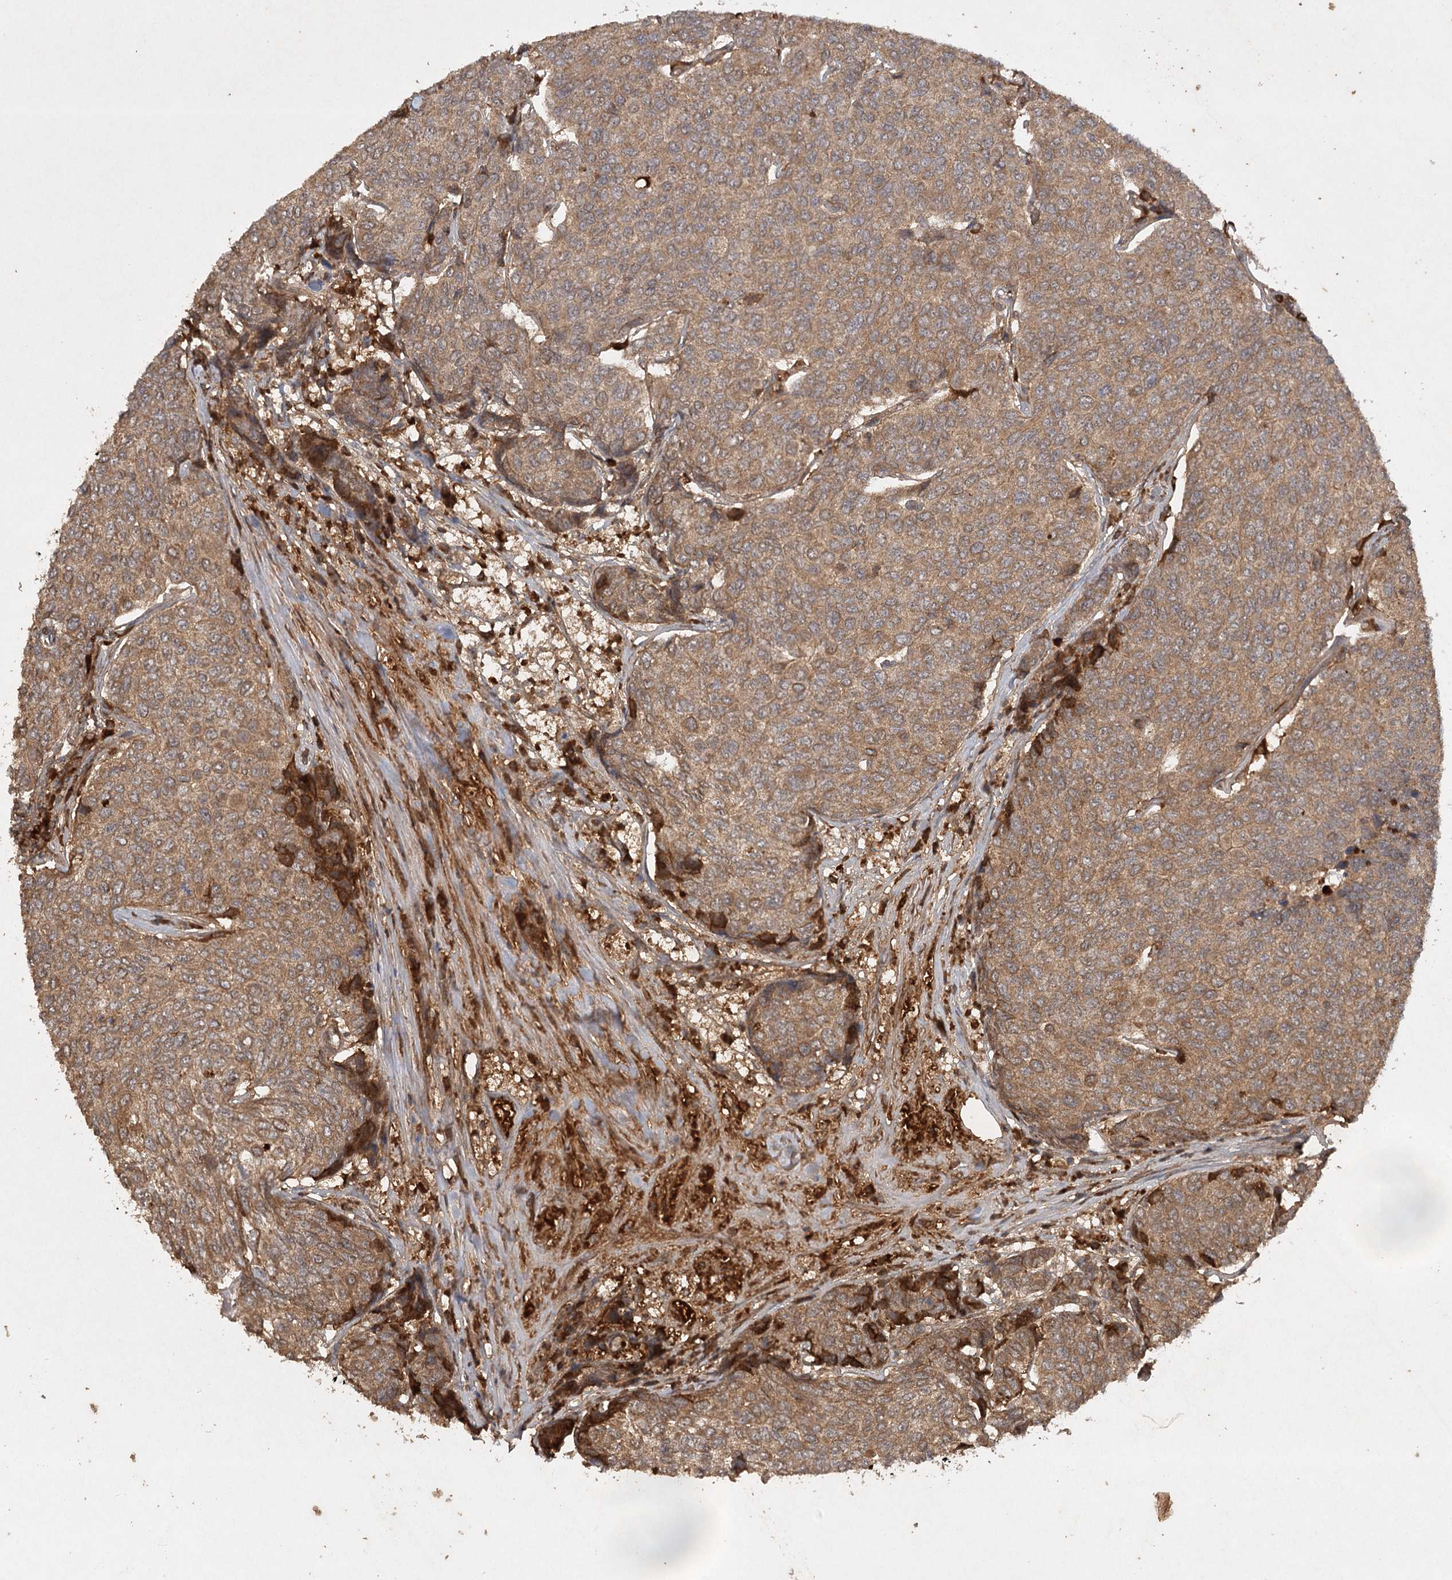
{"staining": {"intensity": "moderate", "quantity": ">75%", "location": "cytoplasmic/membranous"}, "tissue": "breast cancer", "cell_type": "Tumor cells", "image_type": "cancer", "snomed": [{"axis": "morphology", "description": "Duct carcinoma"}, {"axis": "topography", "description": "Breast"}], "caption": "Breast cancer tissue displays moderate cytoplasmic/membranous positivity in approximately >75% of tumor cells, visualized by immunohistochemistry. (DAB IHC, brown staining for protein, blue staining for nuclei).", "gene": "ARL13A", "patient": {"sex": "female", "age": 55}}